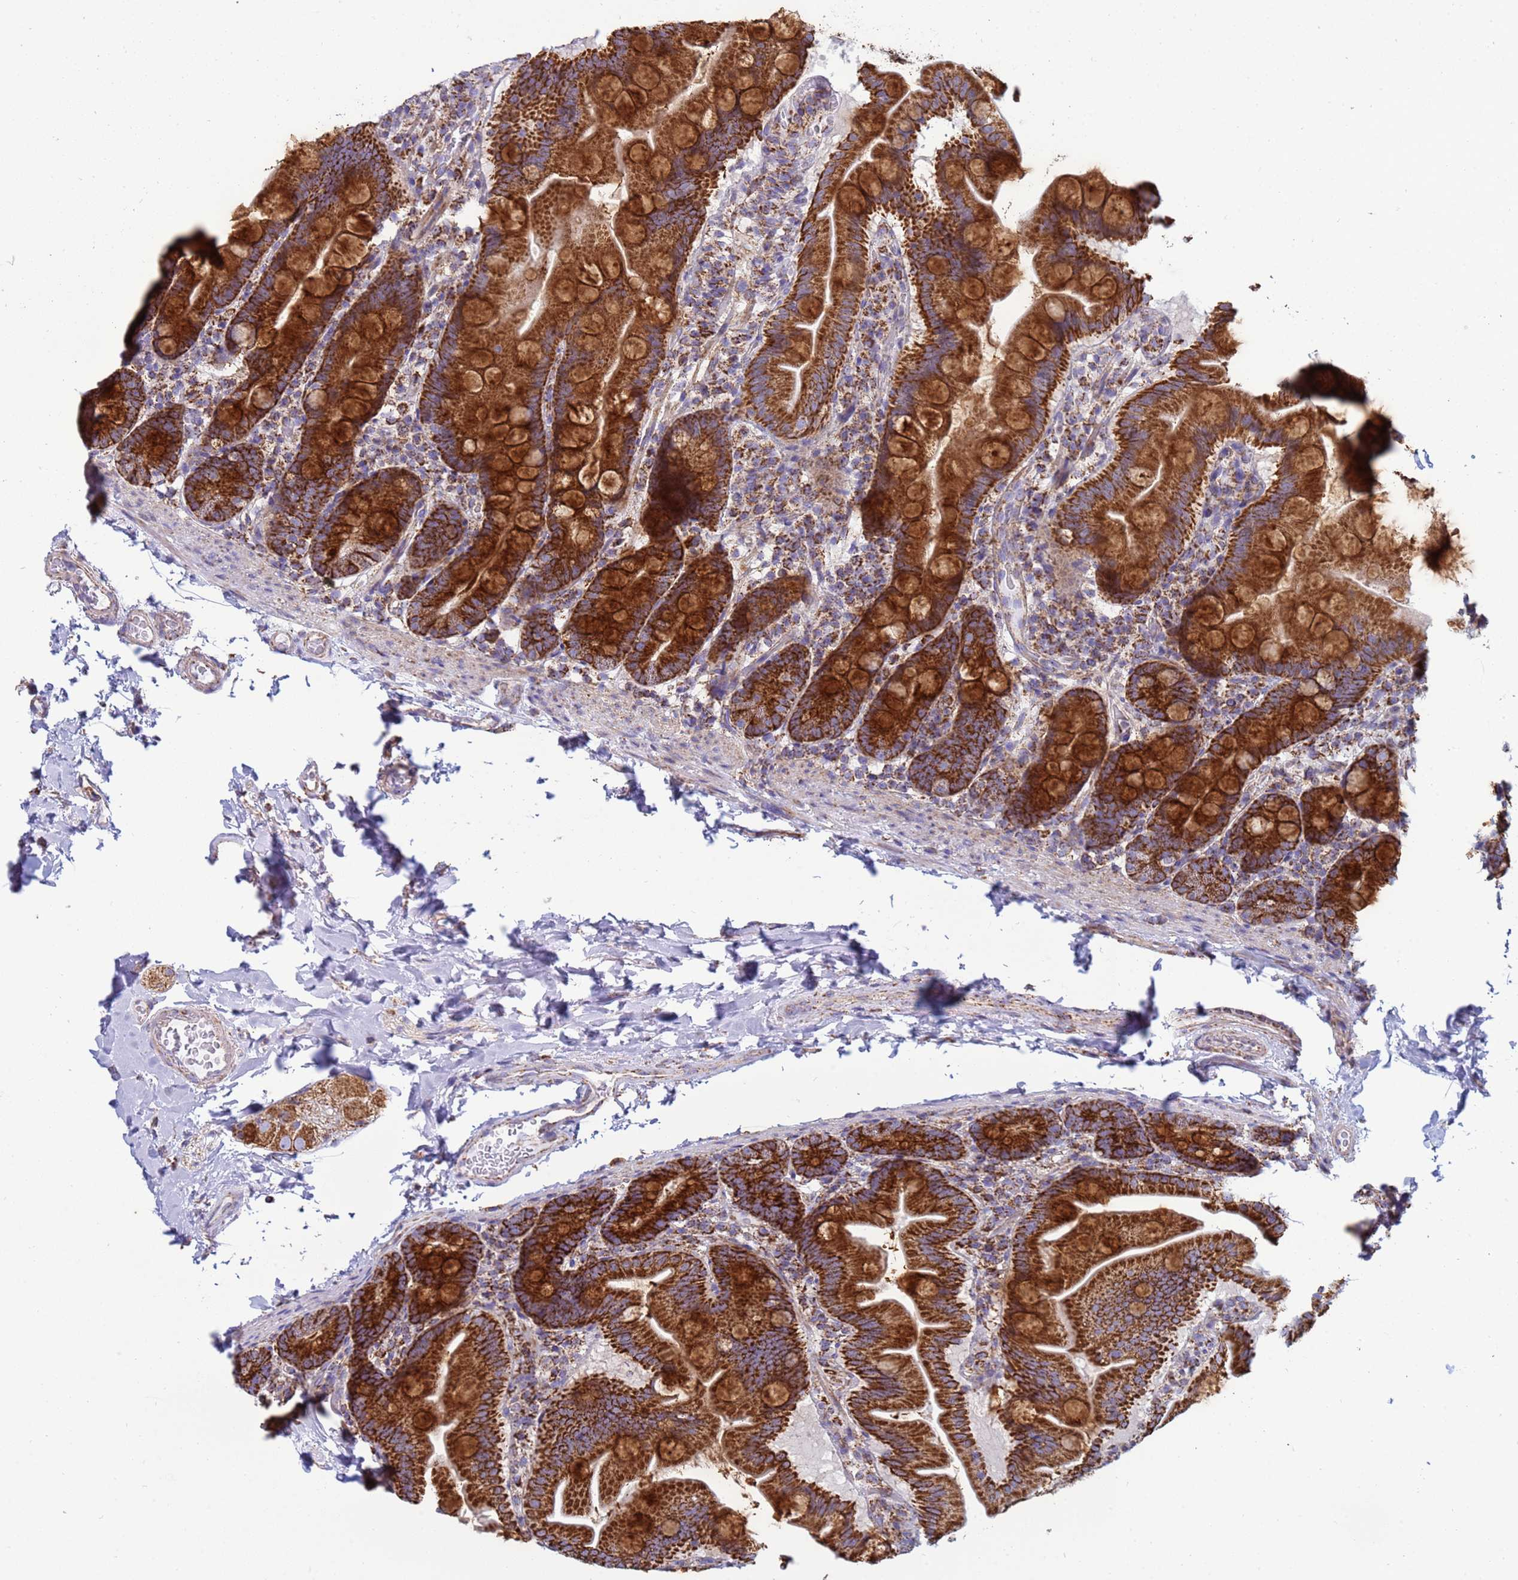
{"staining": {"intensity": "strong", "quantity": ">75%", "location": "cytoplasmic/membranous"}, "tissue": "small intestine", "cell_type": "Glandular cells", "image_type": "normal", "snomed": [{"axis": "morphology", "description": "Normal tissue, NOS"}, {"axis": "topography", "description": "Small intestine"}], "caption": "Strong cytoplasmic/membranous expression is seen in approximately >75% of glandular cells in benign small intestine.", "gene": "COQ4", "patient": {"sex": "female", "age": 68}}